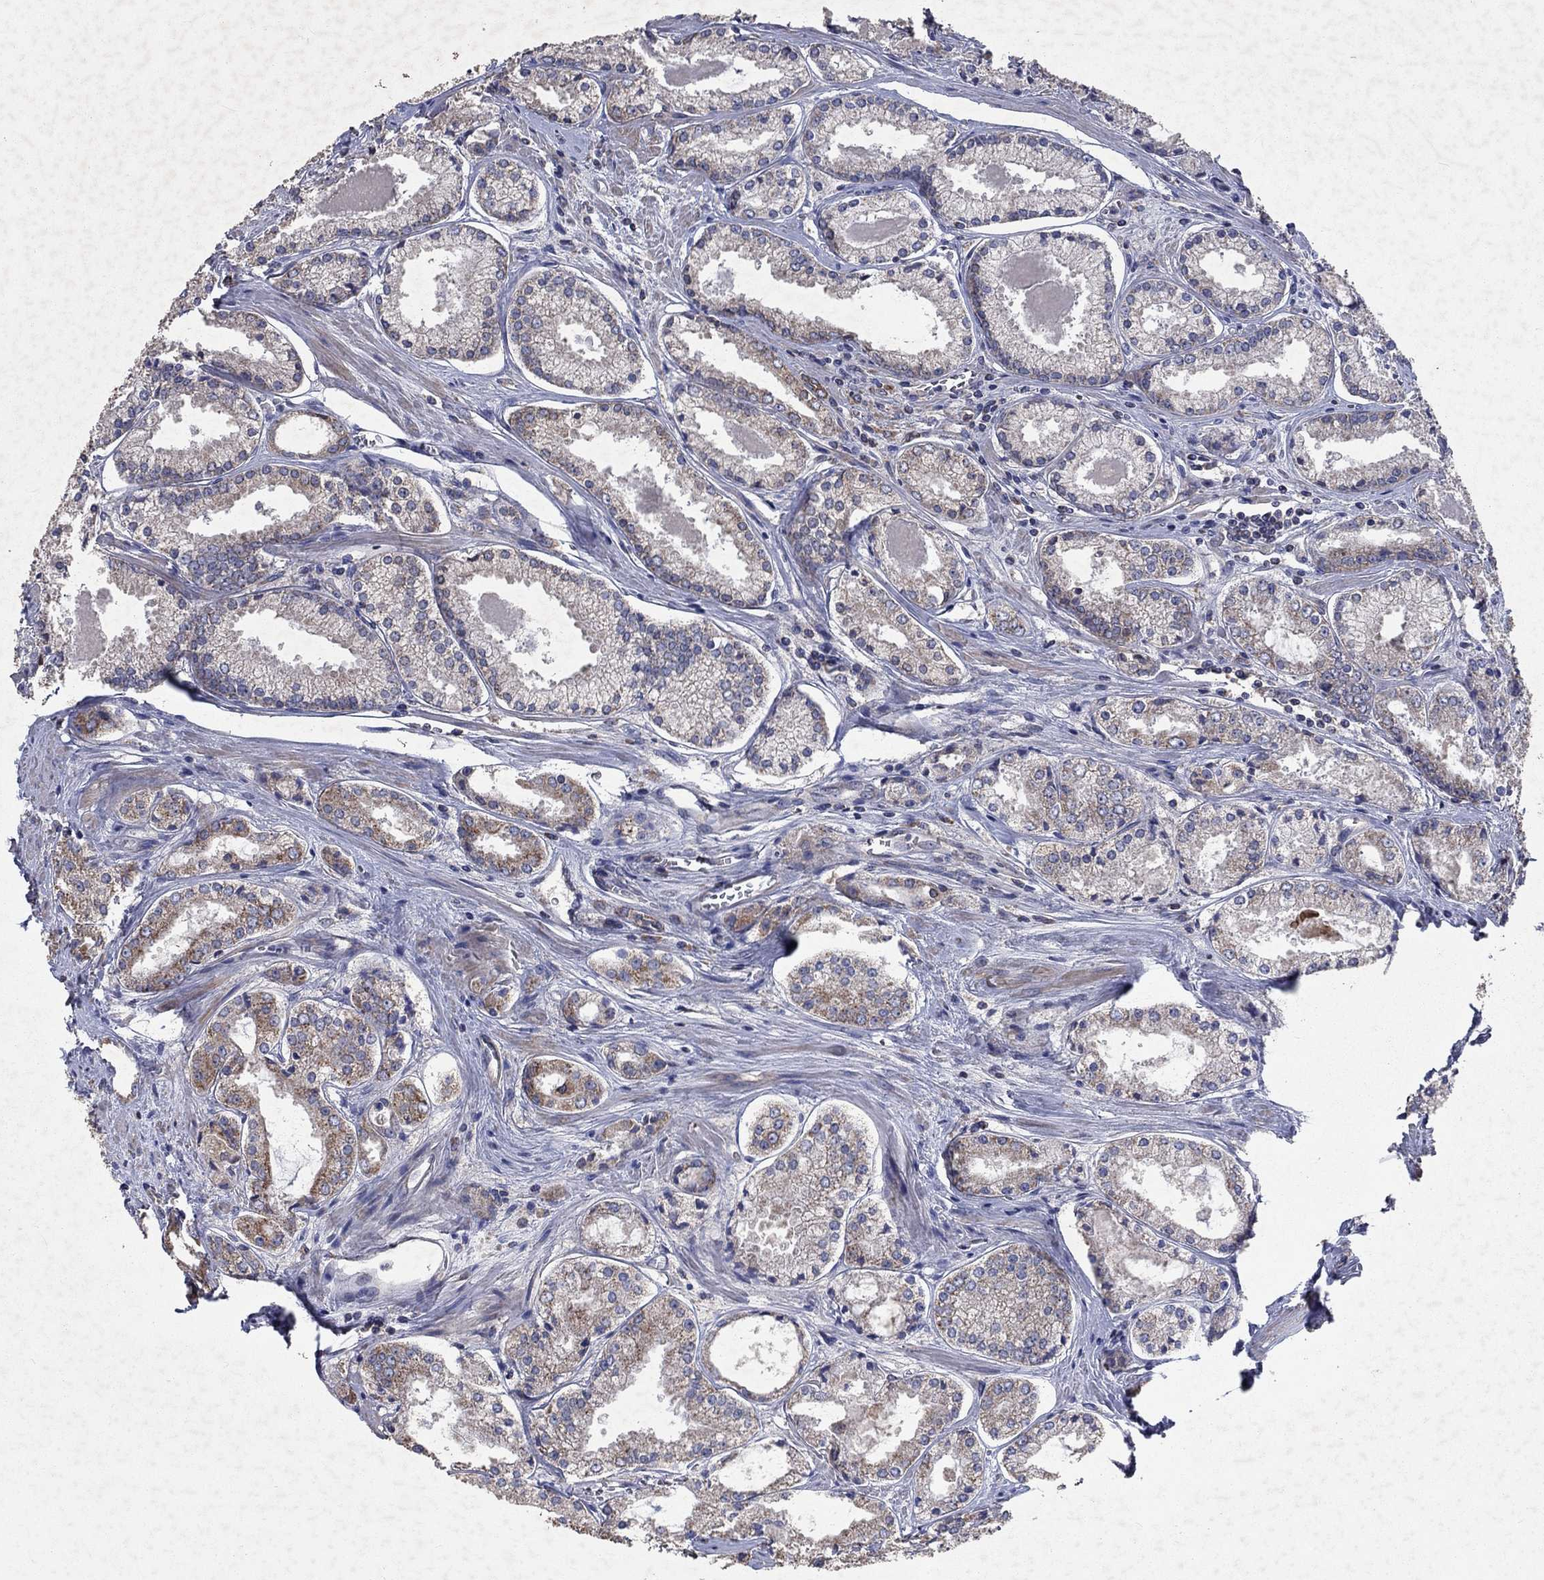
{"staining": {"intensity": "moderate", "quantity": "<25%", "location": "cytoplasmic/membranous"}, "tissue": "prostate cancer", "cell_type": "Tumor cells", "image_type": "cancer", "snomed": [{"axis": "morphology", "description": "Adenocarcinoma, NOS"}, {"axis": "topography", "description": "Prostate"}], "caption": "Adenocarcinoma (prostate) stained for a protein (brown) shows moderate cytoplasmic/membranous positive staining in approximately <25% of tumor cells.", "gene": "NCEH1", "patient": {"sex": "male", "age": 72}}